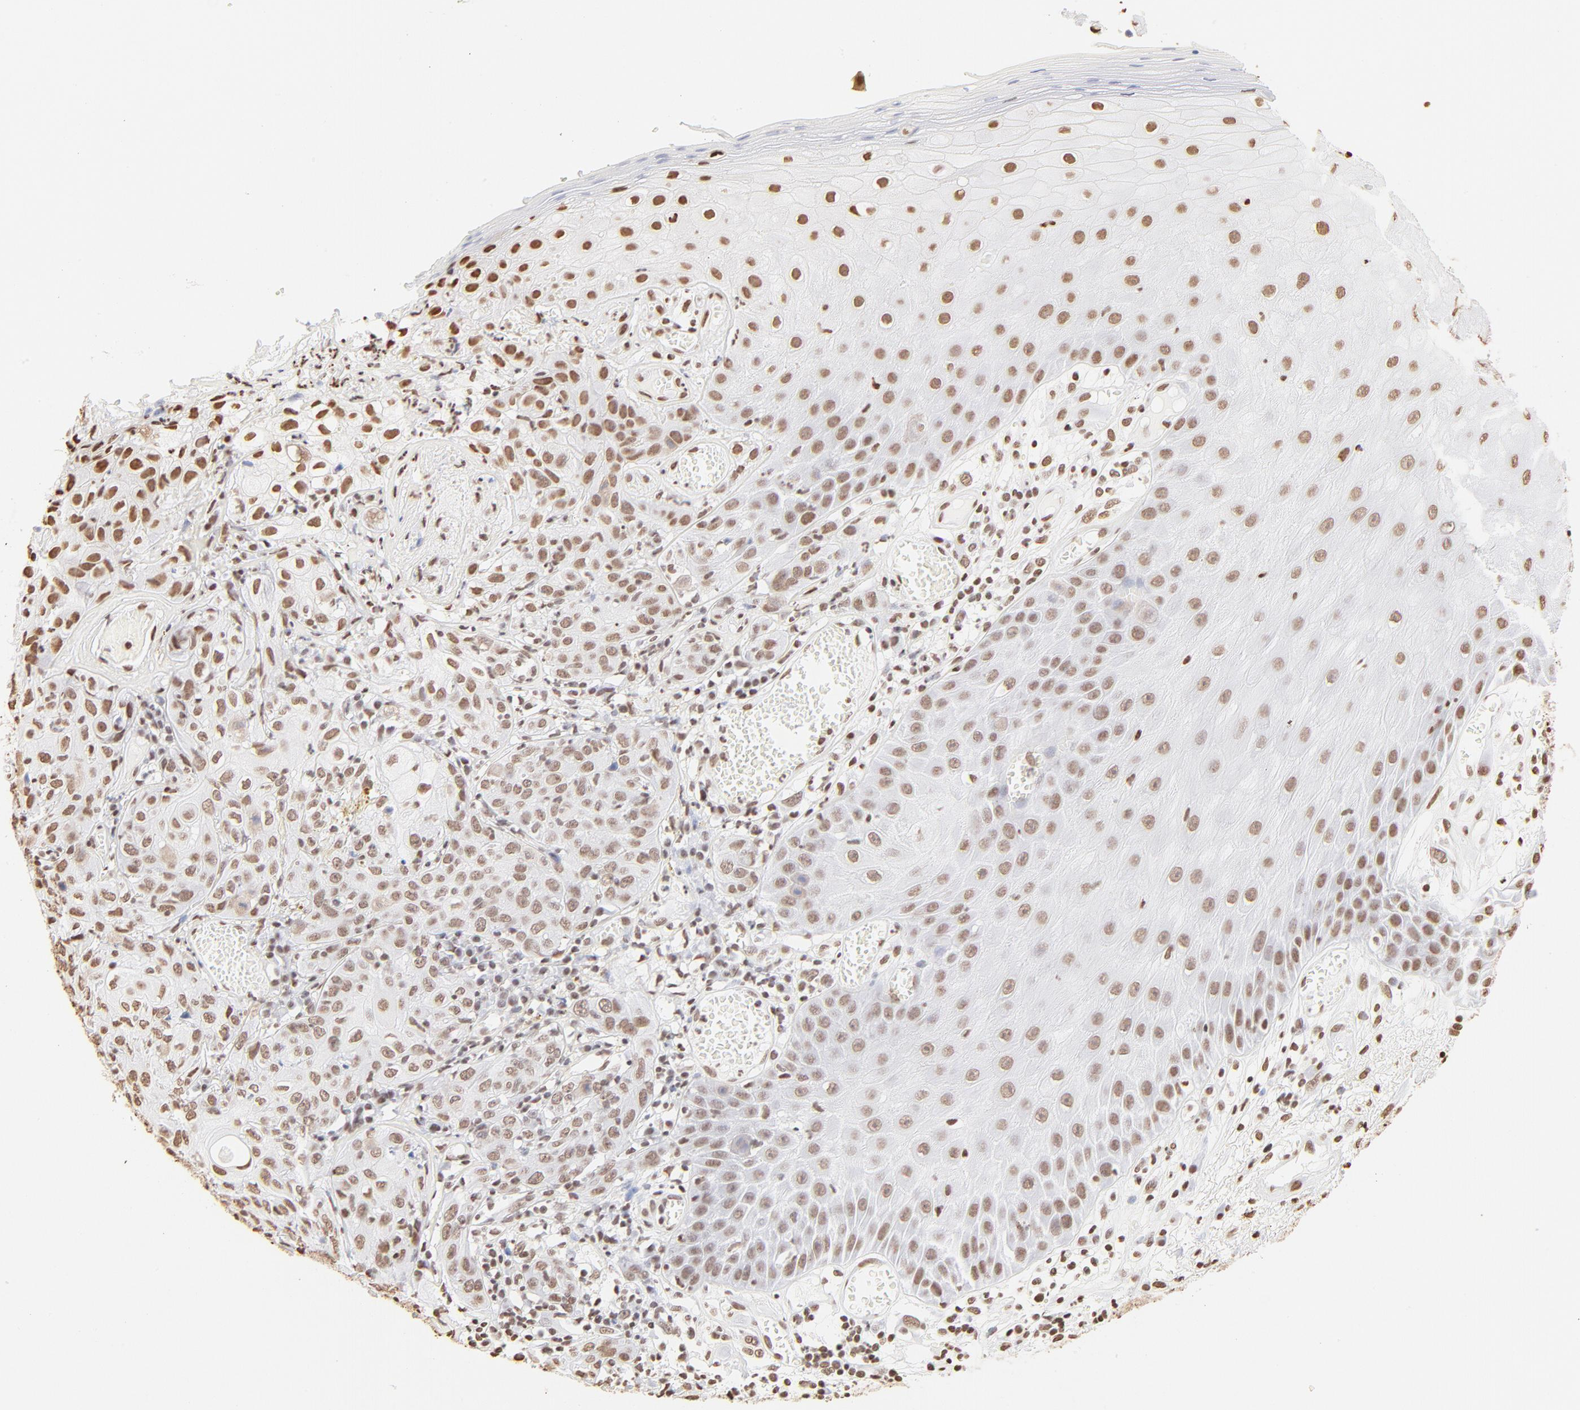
{"staining": {"intensity": "moderate", "quantity": ">75%", "location": "nuclear"}, "tissue": "skin cancer", "cell_type": "Tumor cells", "image_type": "cancer", "snomed": [{"axis": "morphology", "description": "Squamous cell carcinoma, NOS"}, {"axis": "topography", "description": "Skin"}], "caption": "Protein staining demonstrates moderate nuclear expression in approximately >75% of tumor cells in skin cancer (squamous cell carcinoma).", "gene": "ZNF540", "patient": {"sex": "male", "age": 65}}